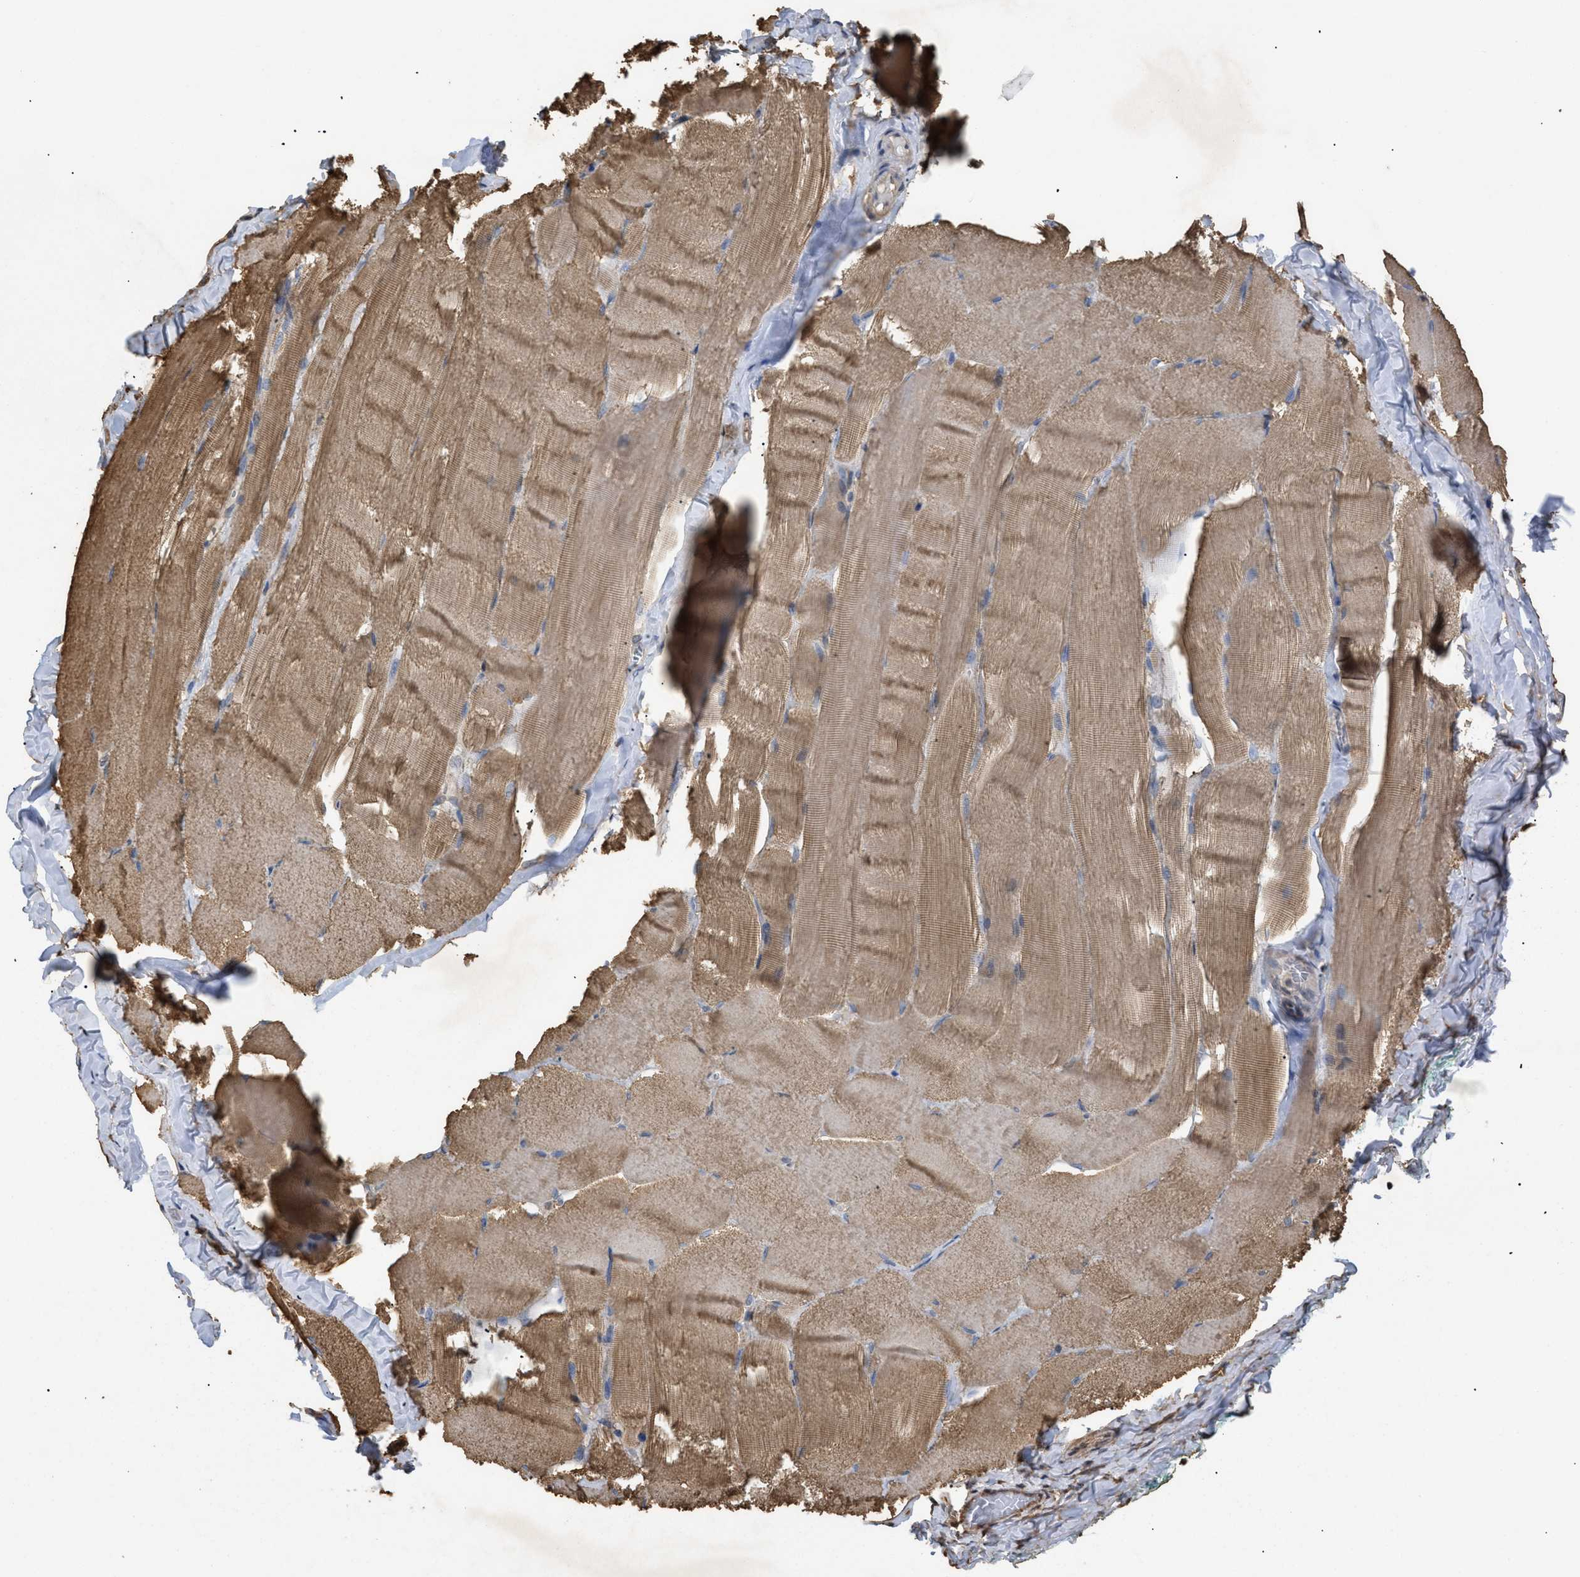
{"staining": {"intensity": "moderate", "quantity": ">75%", "location": "cytoplasmic/membranous"}, "tissue": "skeletal muscle", "cell_type": "Myocytes", "image_type": "normal", "snomed": [{"axis": "morphology", "description": "Normal tissue, NOS"}, {"axis": "morphology", "description": "Squamous cell carcinoma, NOS"}, {"axis": "topography", "description": "Skeletal muscle"}], "caption": "Protein staining of normal skeletal muscle displays moderate cytoplasmic/membranous expression in approximately >75% of myocytes.", "gene": "CALM1", "patient": {"sex": "male", "age": 51}}